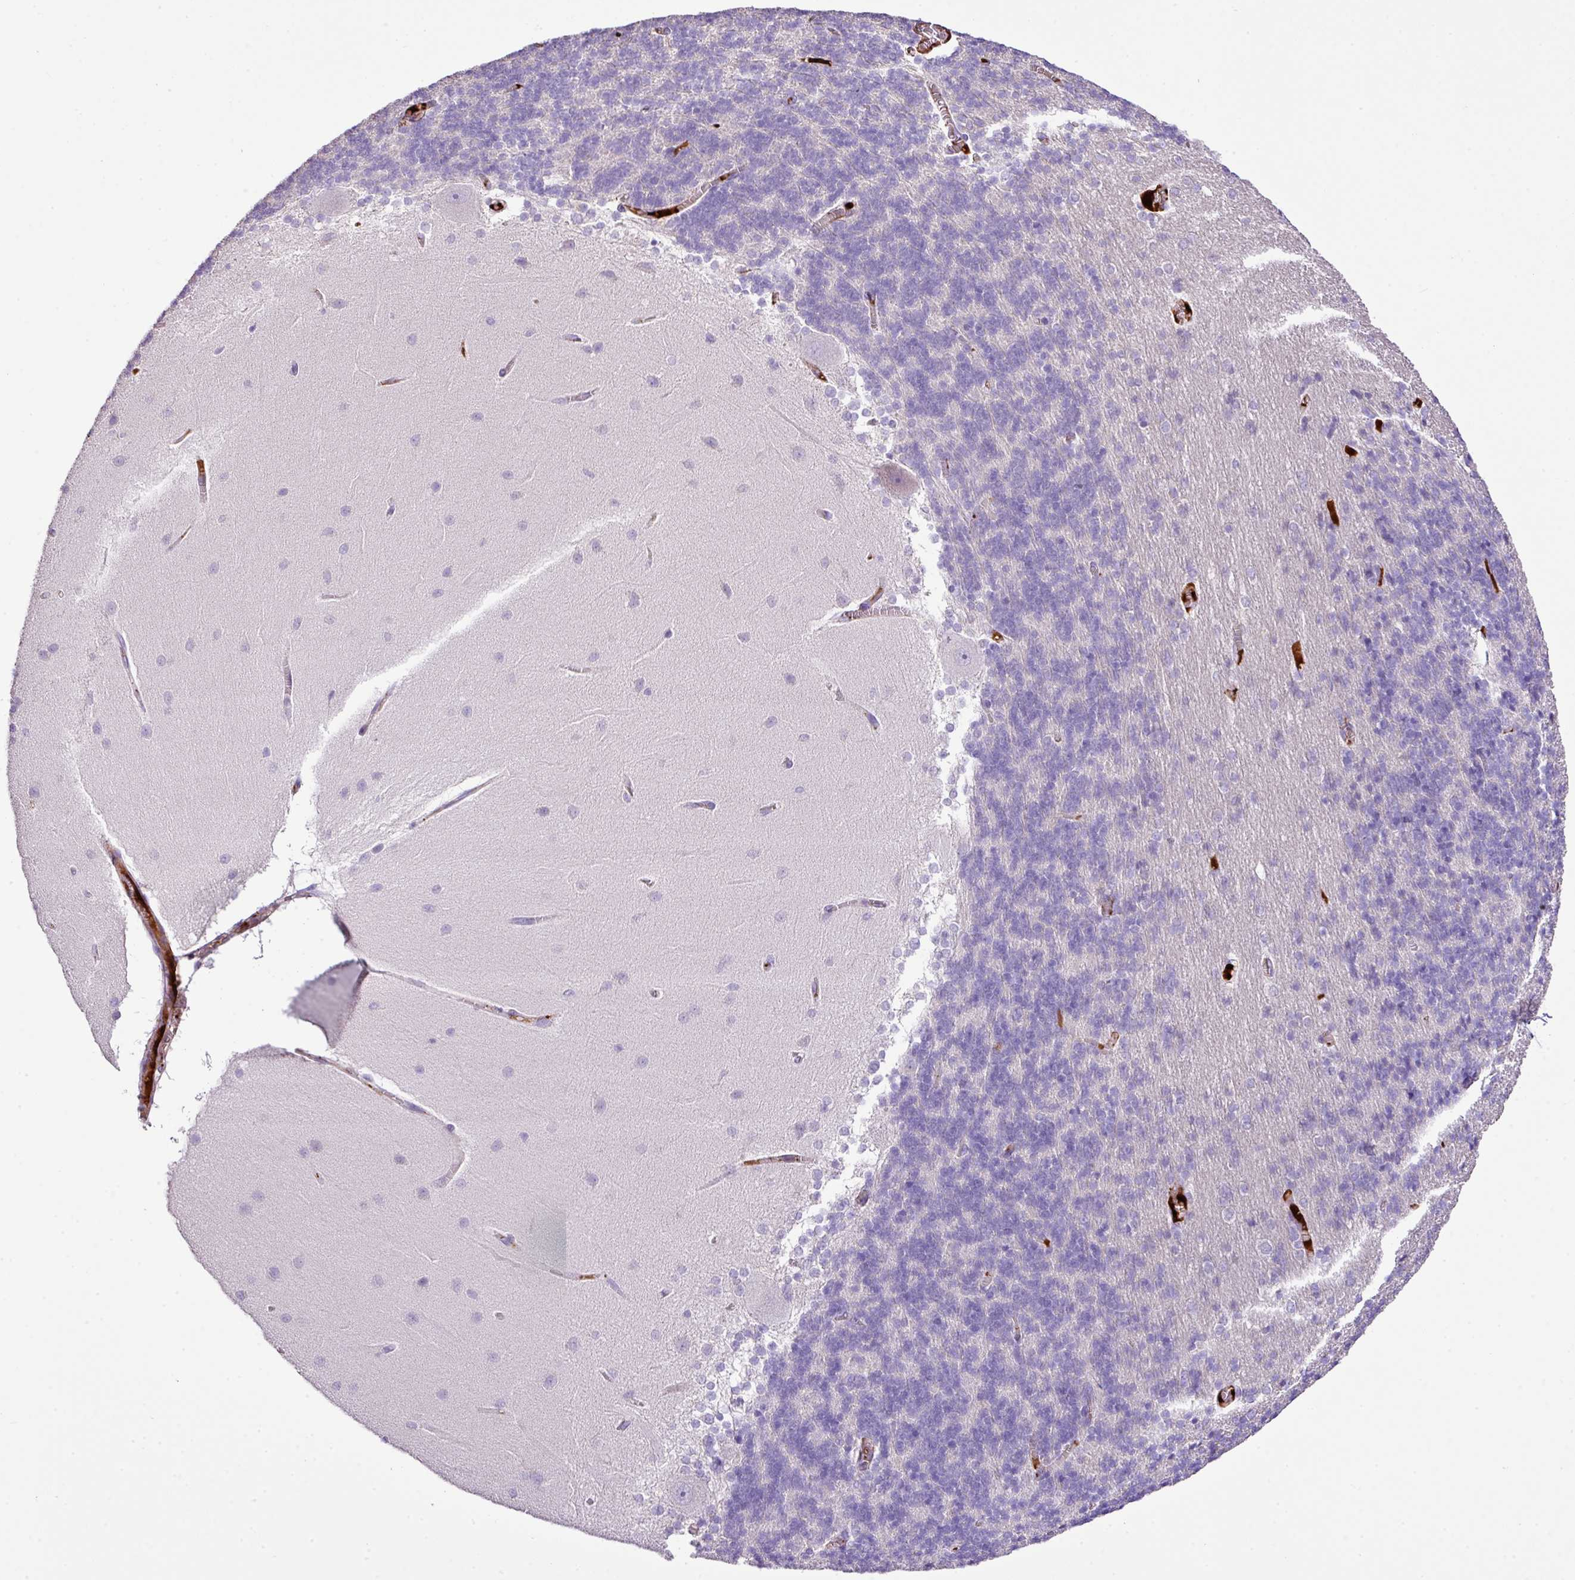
{"staining": {"intensity": "negative", "quantity": "none", "location": "none"}, "tissue": "cerebellum", "cell_type": "Cells in granular layer", "image_type": "normal", "snomed": [{"axis": "morphology", "description": "Normal tissue, NOS"}, {"axis": "topography", "description": "Cerebellum"}], "caption": "DAB (3,3'-diaminobenzidine) immunohistochemical staining of benign cerebellum demonstrates no significant expression in cells in granular layer. (DAB (3,3'-diaminobenzidine) IHC with hematoxylin counter stain).", "gene": "CTXN2", "patient": {"sex": "female", "age": 54}}